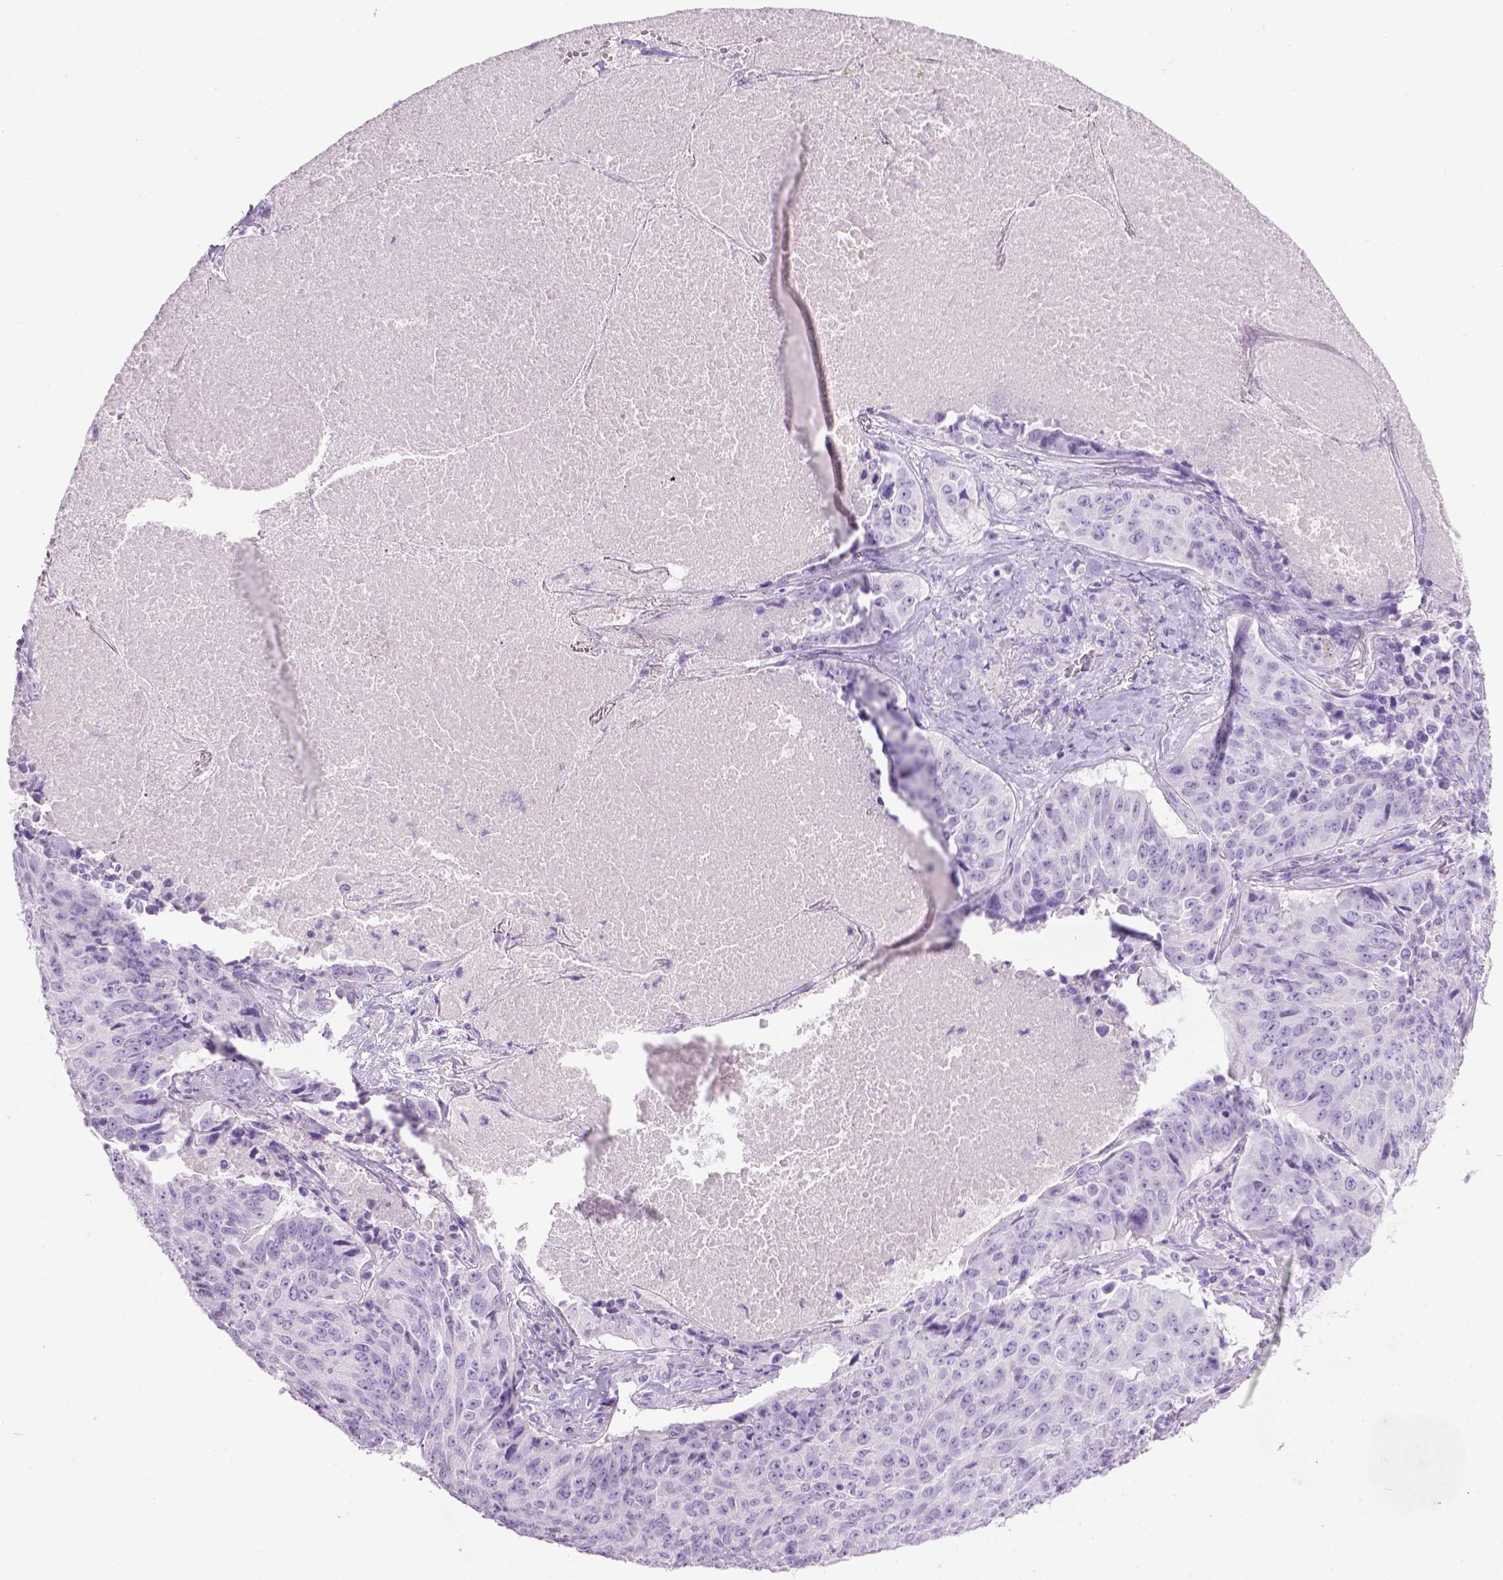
{"staining": {"intensity": "negative", "quantity": "none", "location": "none"}, "tissue": "lung cancer", "cell_type": "Tumor cells", "image_type": "cancer", "snomed": [{"axis": "morphology", "description": "Normal tissue, NOS"}, {"axis": "morphology", "description": "Squamous cell carcinoma, NOS"}, {"axis": "topography", "description": "Bronchus"}, {"axis": "topography", "description": "Lung"}], "caption": "This is an immunohistochemistry photomicrograph of lung cancer (squamous cell carcinoma). There is no staining in tumor cells.", "gene": "LELP1", "patient": {"sex": "male", "age": 64}}